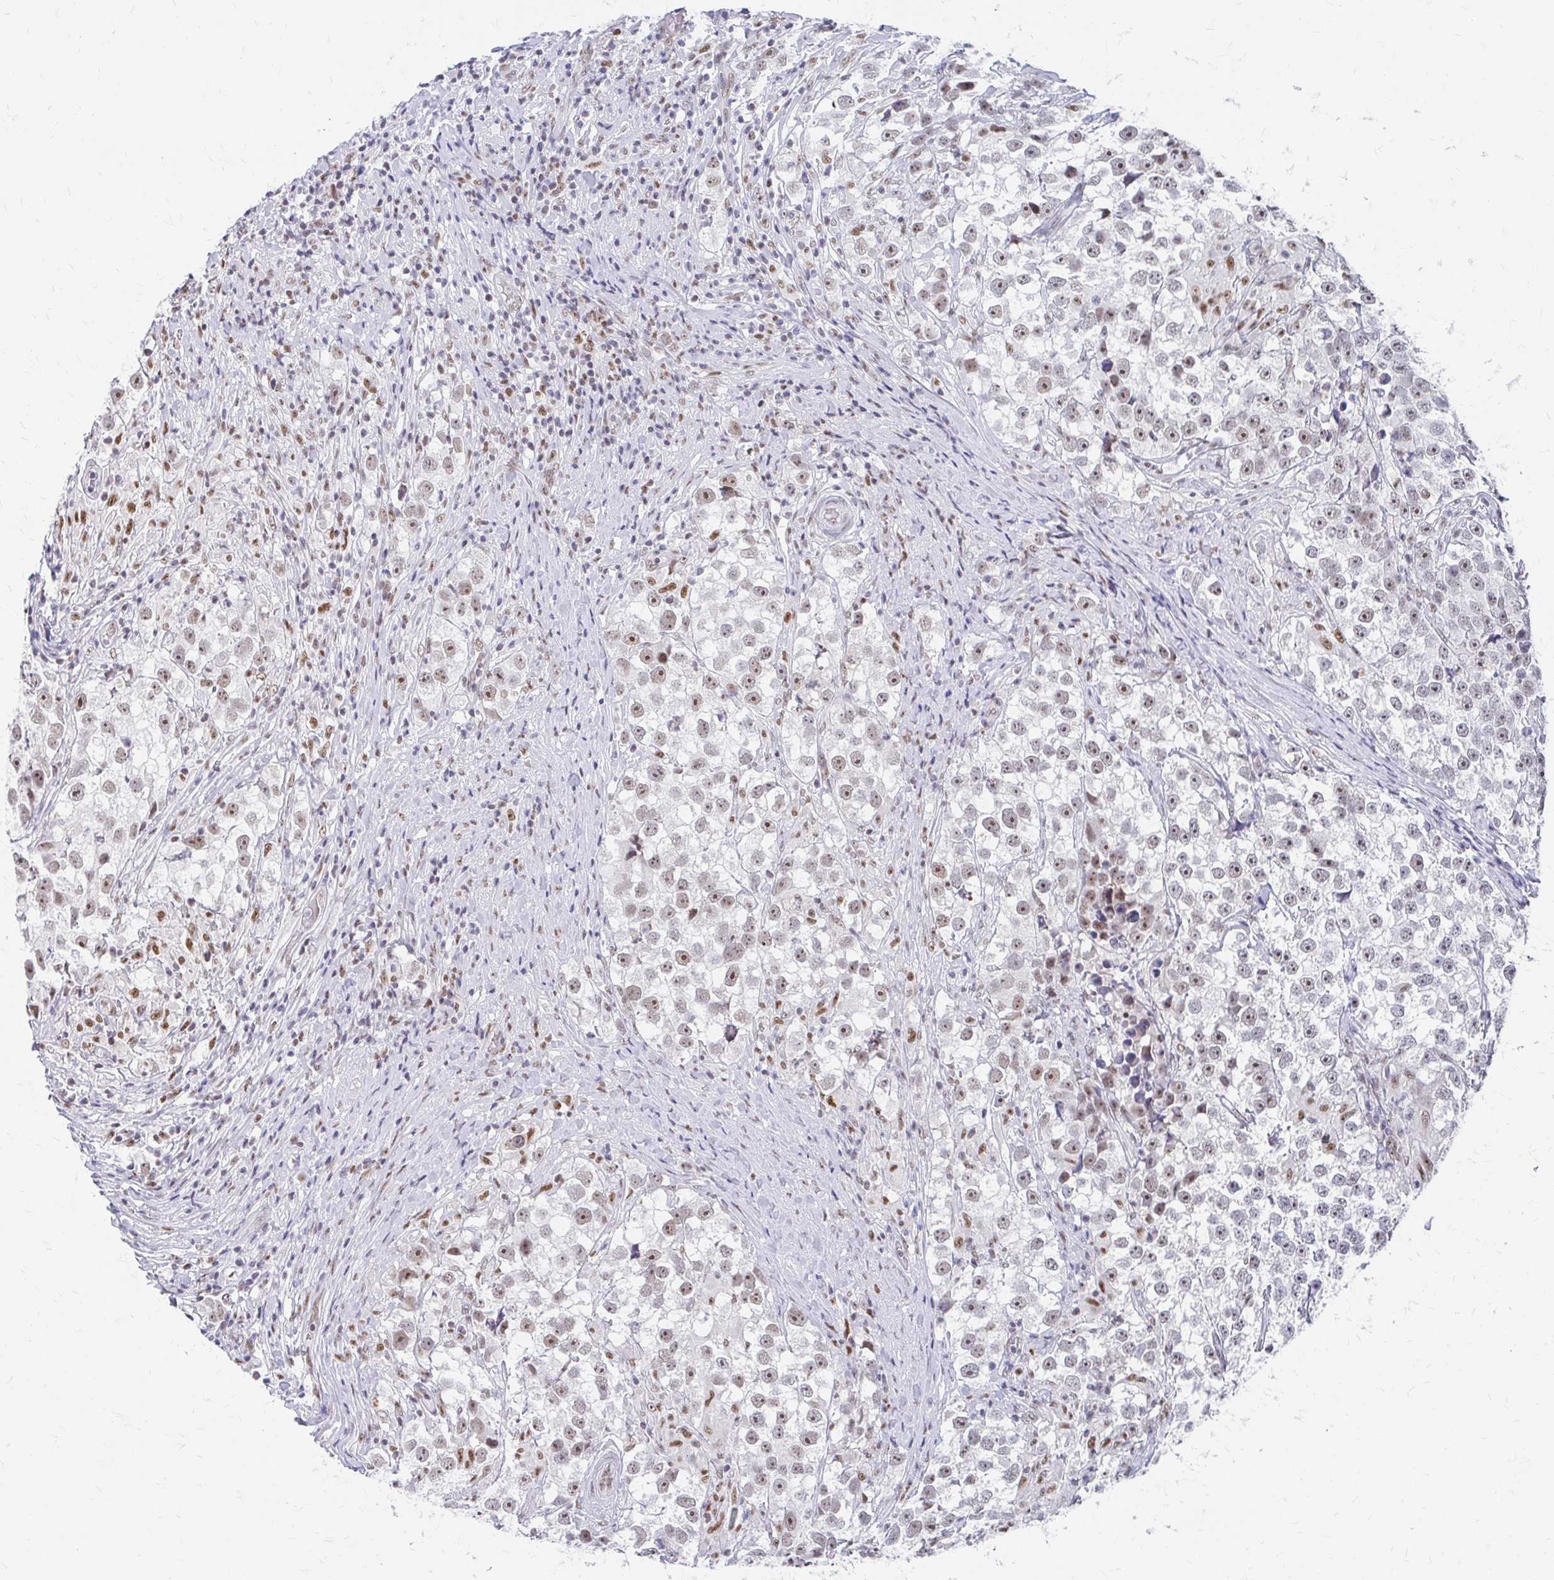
{"staining": {"intensity": "moderate", "quantity": "<25%", "location": "nuclear"}, "tissue": "testis cancer", "cell_type": "Tumor cells", "image_type": "cancer", "snomed": [{"axis": "morphology", "description": "Seminoma, NOS"}, {"axis": "topography", "description": "Testis"}], "caption": "Moderate nuclear expression for a protein is present in about <25% of tumor cells of testis seminoma using immunohistochemistry.", "gene": "GTF2H1", "patient": {"sex": "male", "age": 46}}